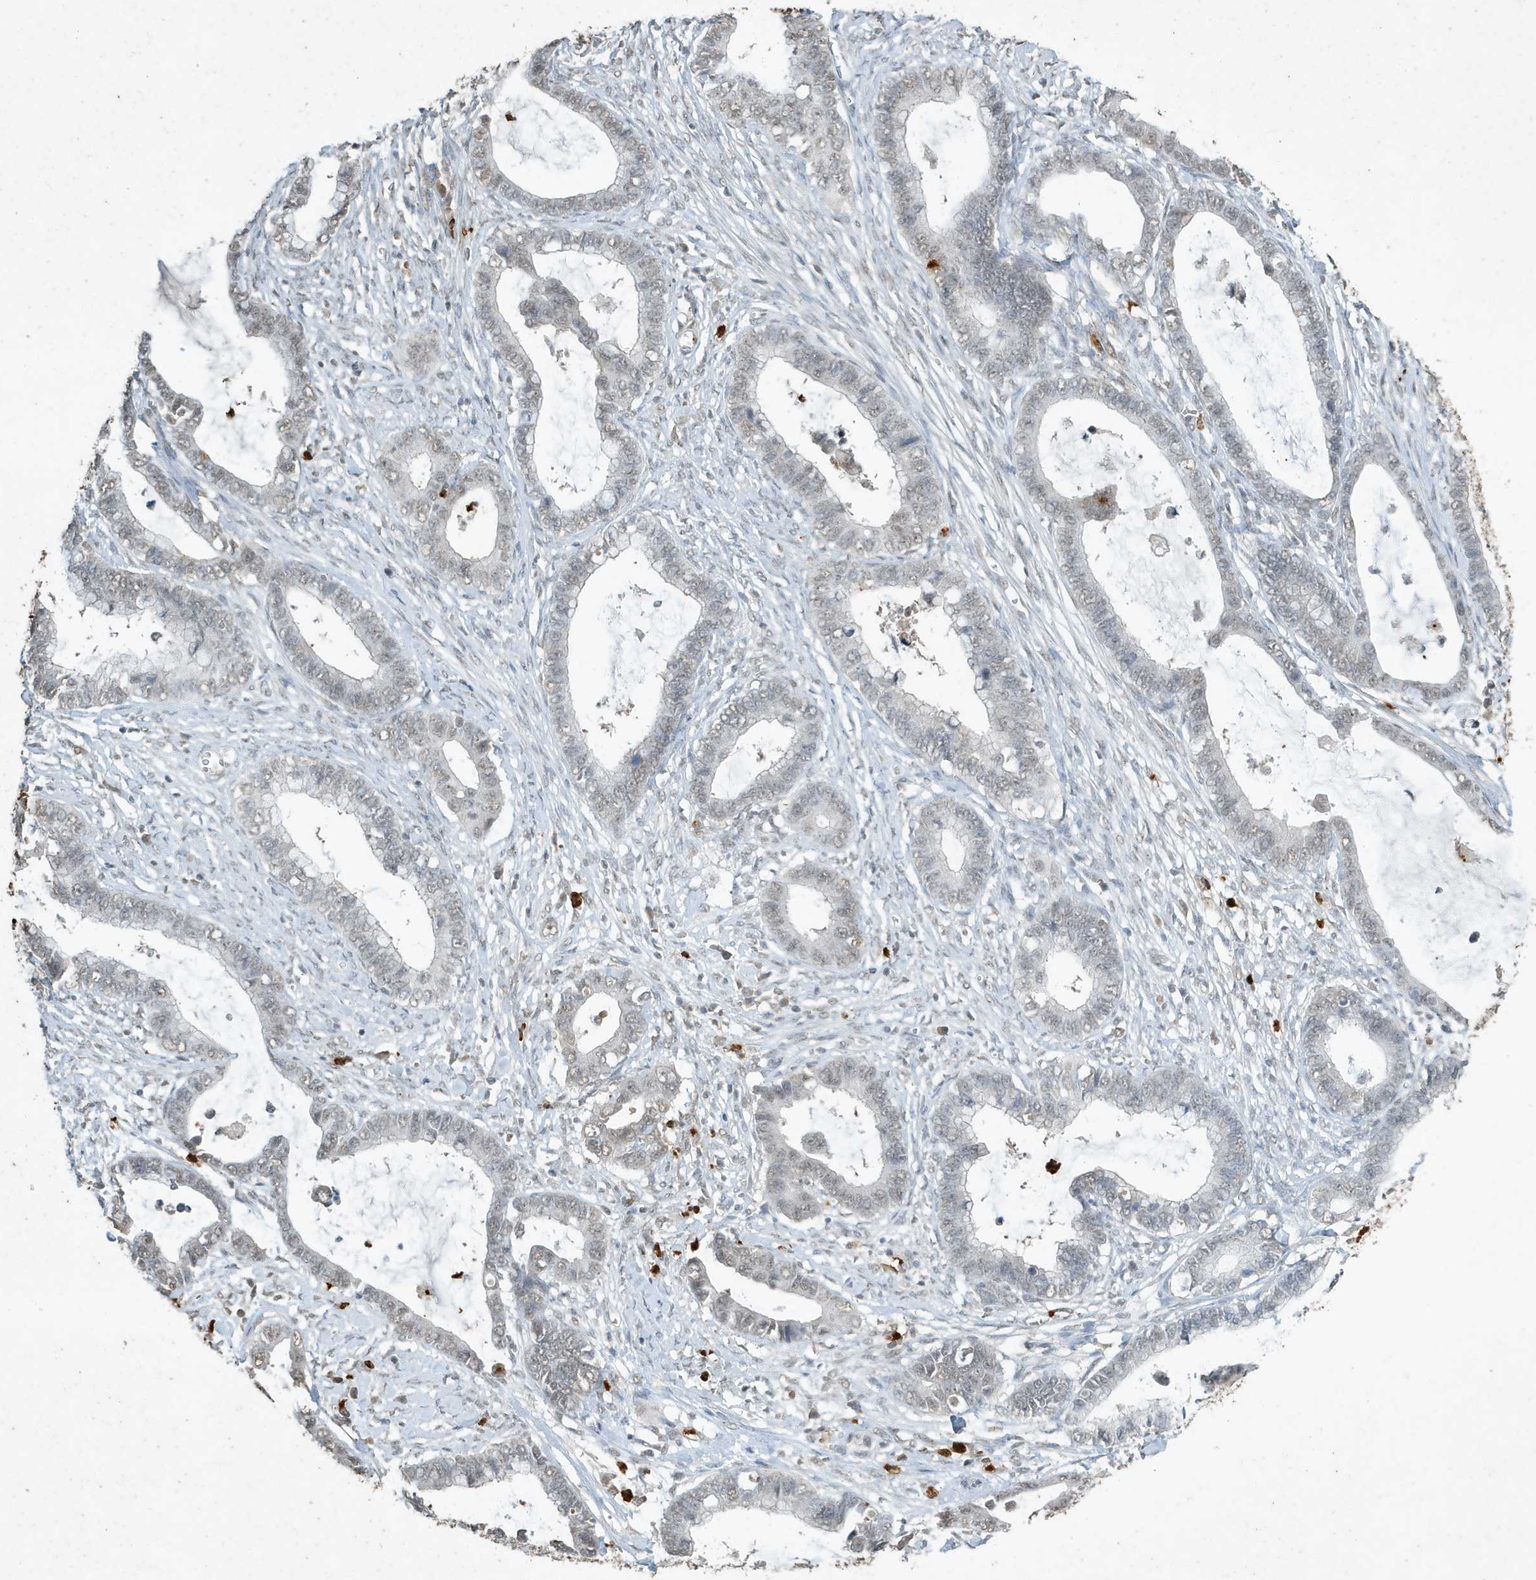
{"staining": {"intensity": "weak", "quantity": "<25%", "location": "nuclear"}, "tissue": "cervical cancer", "cell_type": "Tumor cells", "image_type": "cancer", "snomed": [{"axis": "morphology", "description": "Adenocarcinoma, NOS"}, {"axis": "topography", "description": "Cervix"}], "caption": "Tumor cells show no significant positivity in cervical adenocarcinoma.", "gene": "DEFA1", "patient": {"sex": "female", "age": 44}}